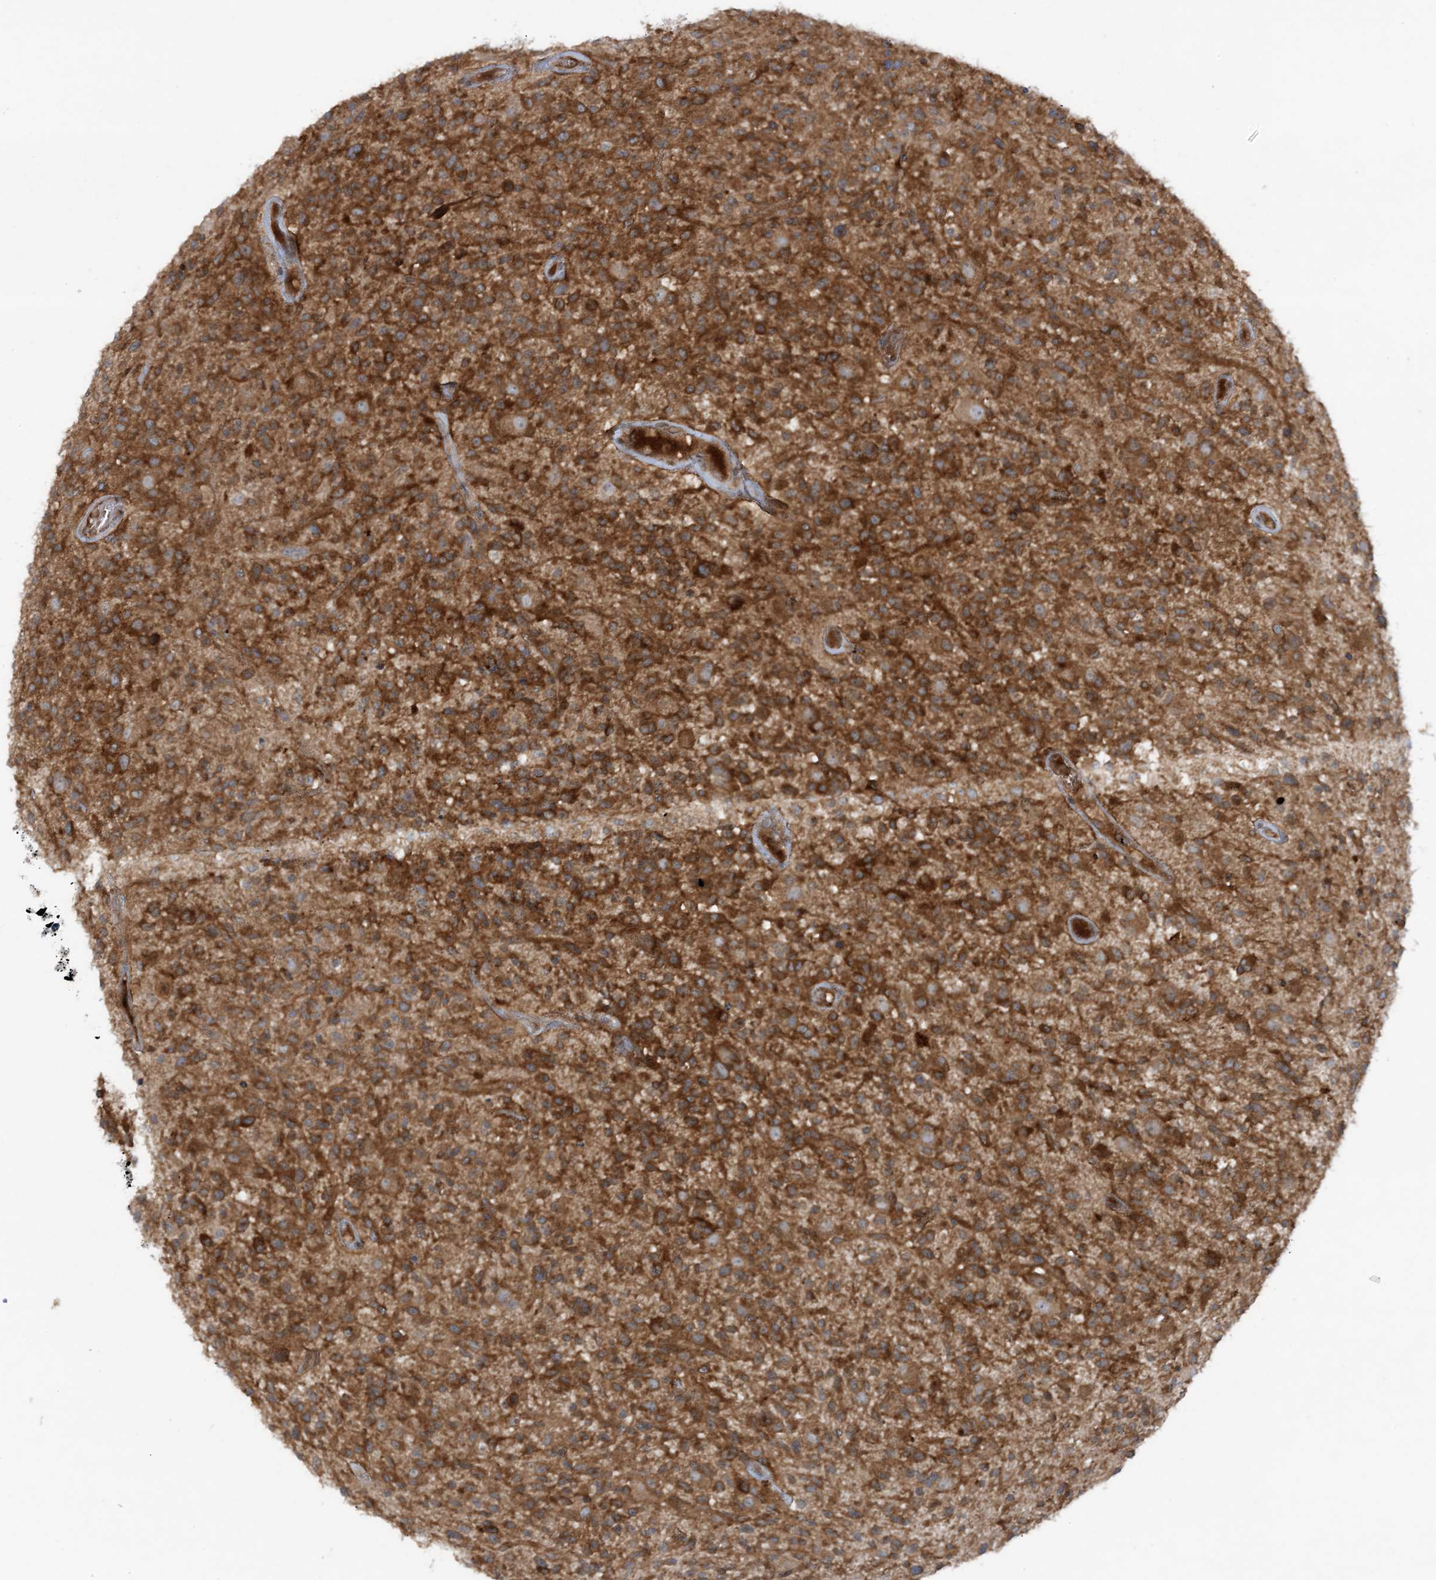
{"staining": {"intensity": "moderate", "quantity": ">75%", "location": "cytoplasmic/membranous"}, "tissue": "glioma", "cell_type": "Tumor cells", "image_type": "cancer", "snomed": [{"axis": "morphology", "description": "Glioma, malignant, High grade"}, {"axis": "morphology", "description": "Glioblastoma, NOS"}, {"axis": "topography", "description": "Brain"}], "caption": "Glioma stained with DAB immunohistochemistry (IHC) displays medium levels of moderate cytoplasmic/membranous positivity in about >75% of tumor cells. The protein is shown in brown color, while the nuclei are stained blue.", "gene": "STAM2", "patient": {"sex": "male", "age": 60}}